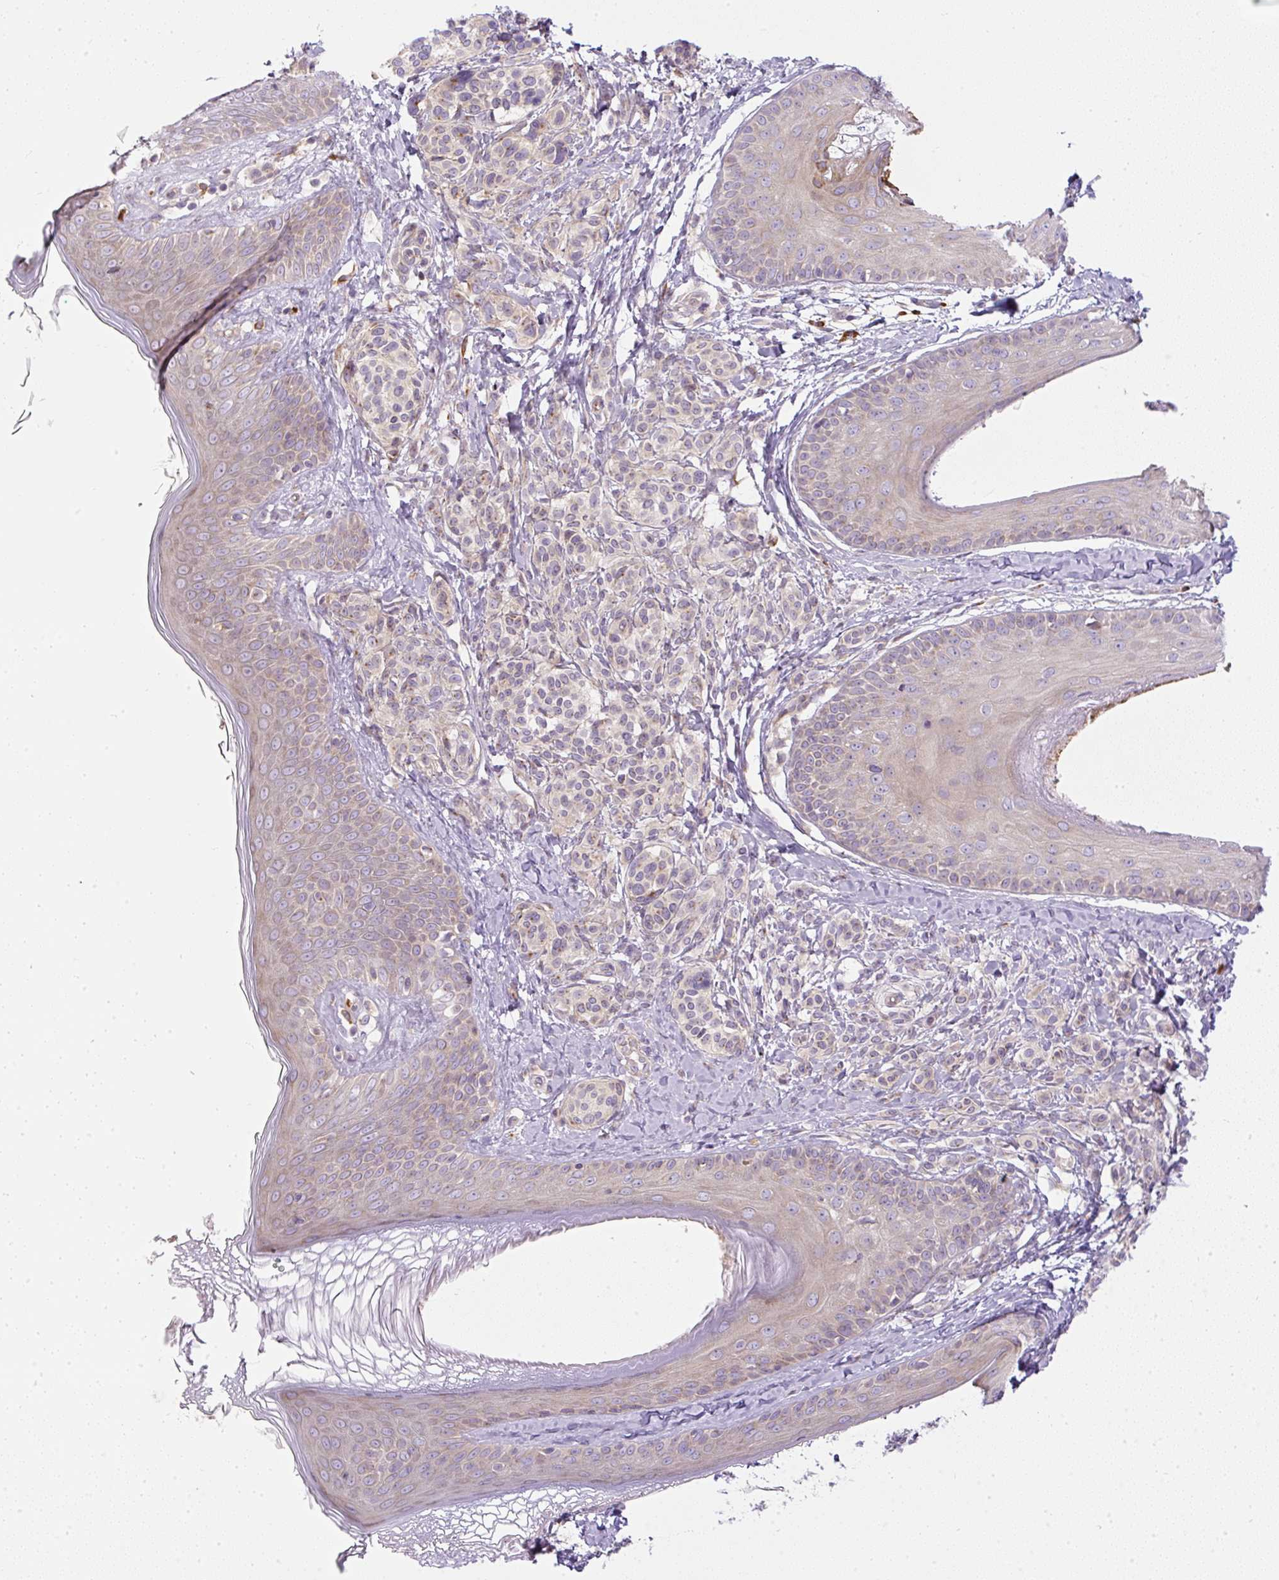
{"staining": {"intensity": "moderate", "quantity": "25%-75%", "location": "cytoplasmic/membranous"}, "tissue": "skin", "cell_type": "Fibroblasts", "image_type": "normal", "snomed": [{"axis": "morphology", "description": "Normal tissue, NOS"}, {"axis": "topography", "description": "Skin"}], "caption": "A high-resolution photomicrograph shows immunohistochemistry staining of benign skin, which shows moderate cytoplasmic/membranous staining in about 25%-75% of fibroblasts.", "gene": "MLX", "patient": {"sex": "male", "age": 16}}